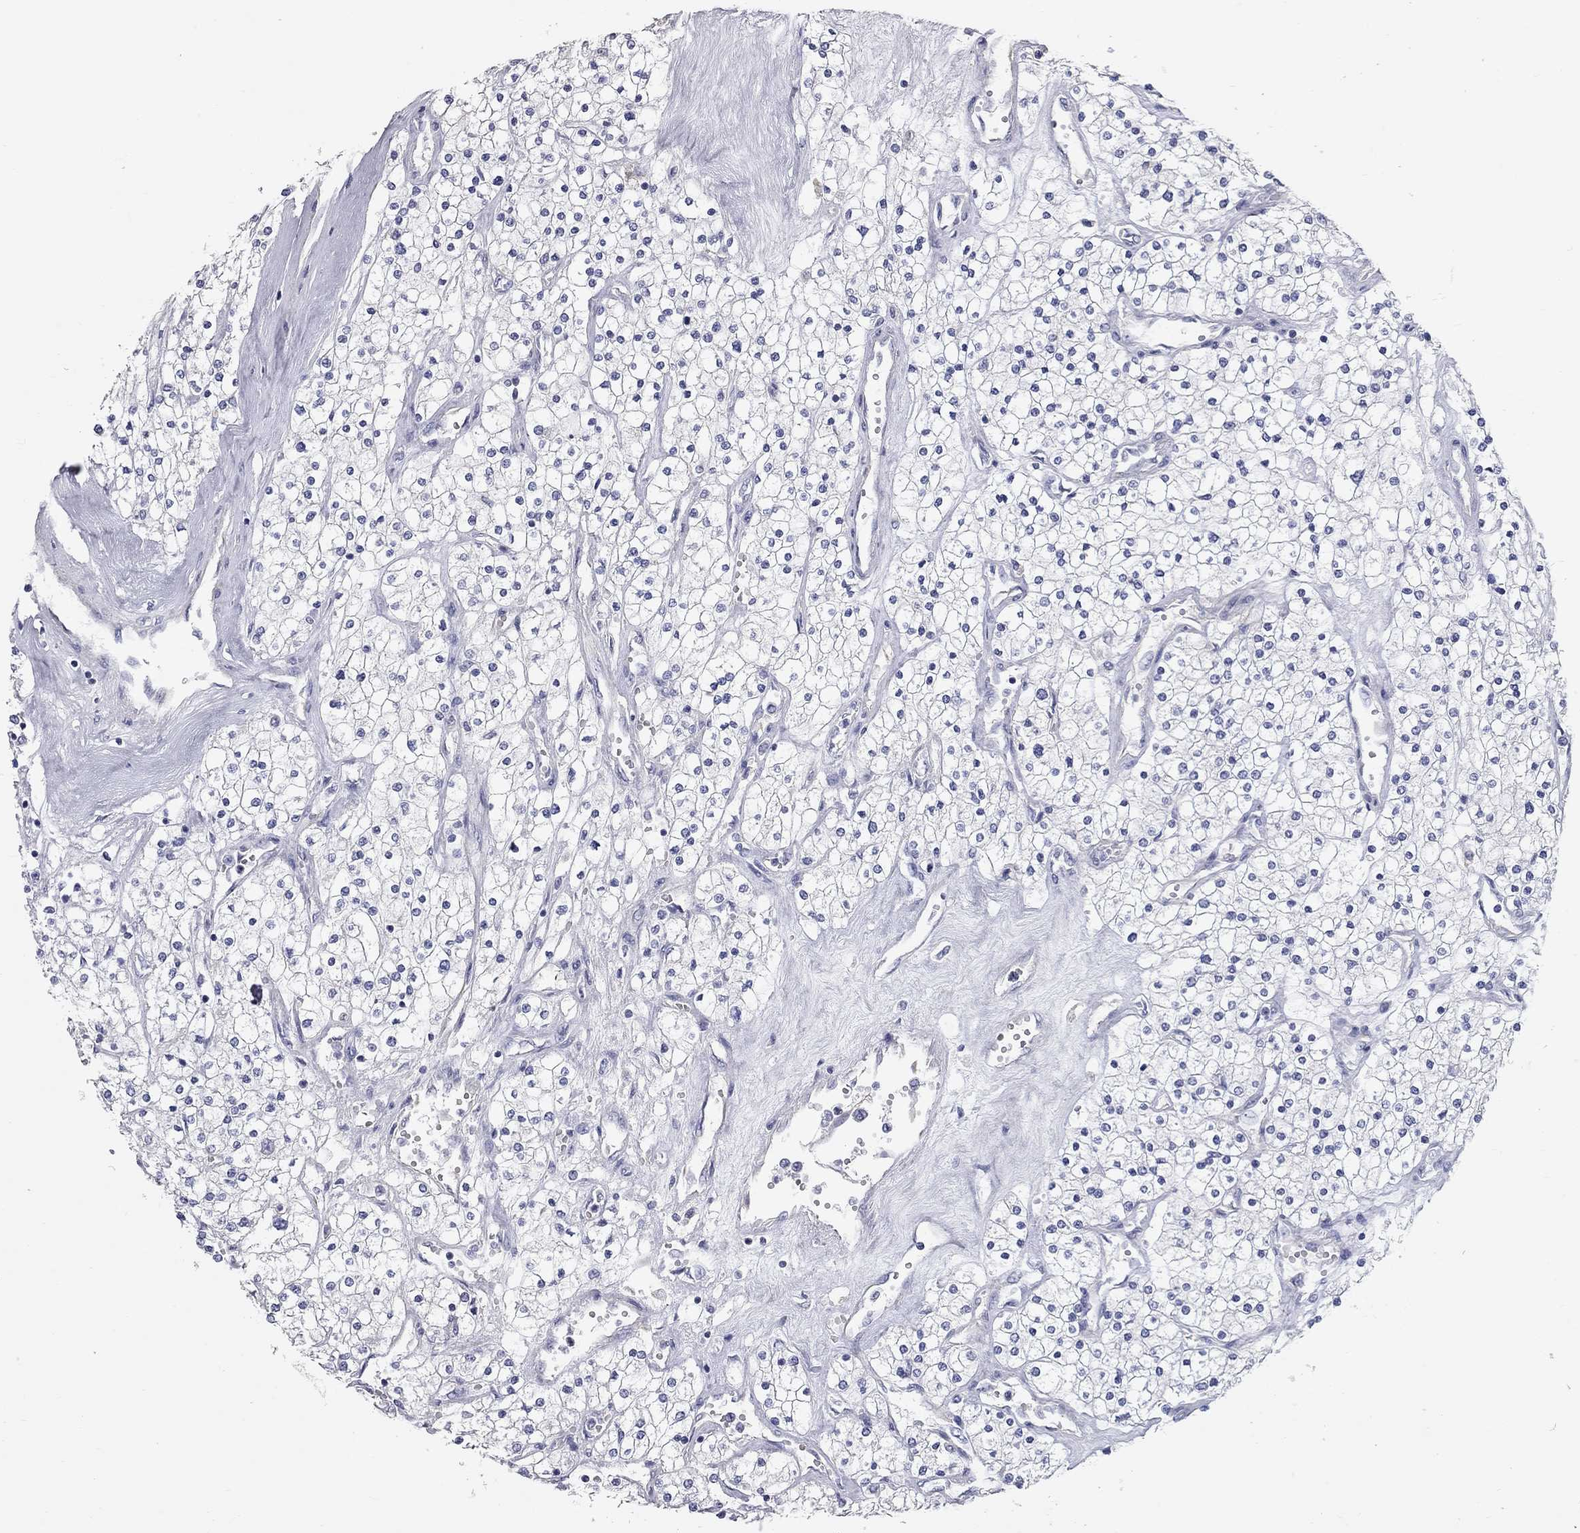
{"staining": {"intensity": "negative", "quantity": "none", "location": "none"}, "tissue": "renal cancer", "cell_type": "Tumor cells", "image_type": "cancer", "snomed": [{"axis": "morphology", "description": "Adenocarcinoma, NOS"}, {"axis": "topography", "description": "Kidney"}], "caption": "Immunohistochemistry (IHC) of adenocarcinoma (renal) displays no staining in tumor cells.", "gene": "C10orf90", "patient": {"sex": "male", "age": 80}}